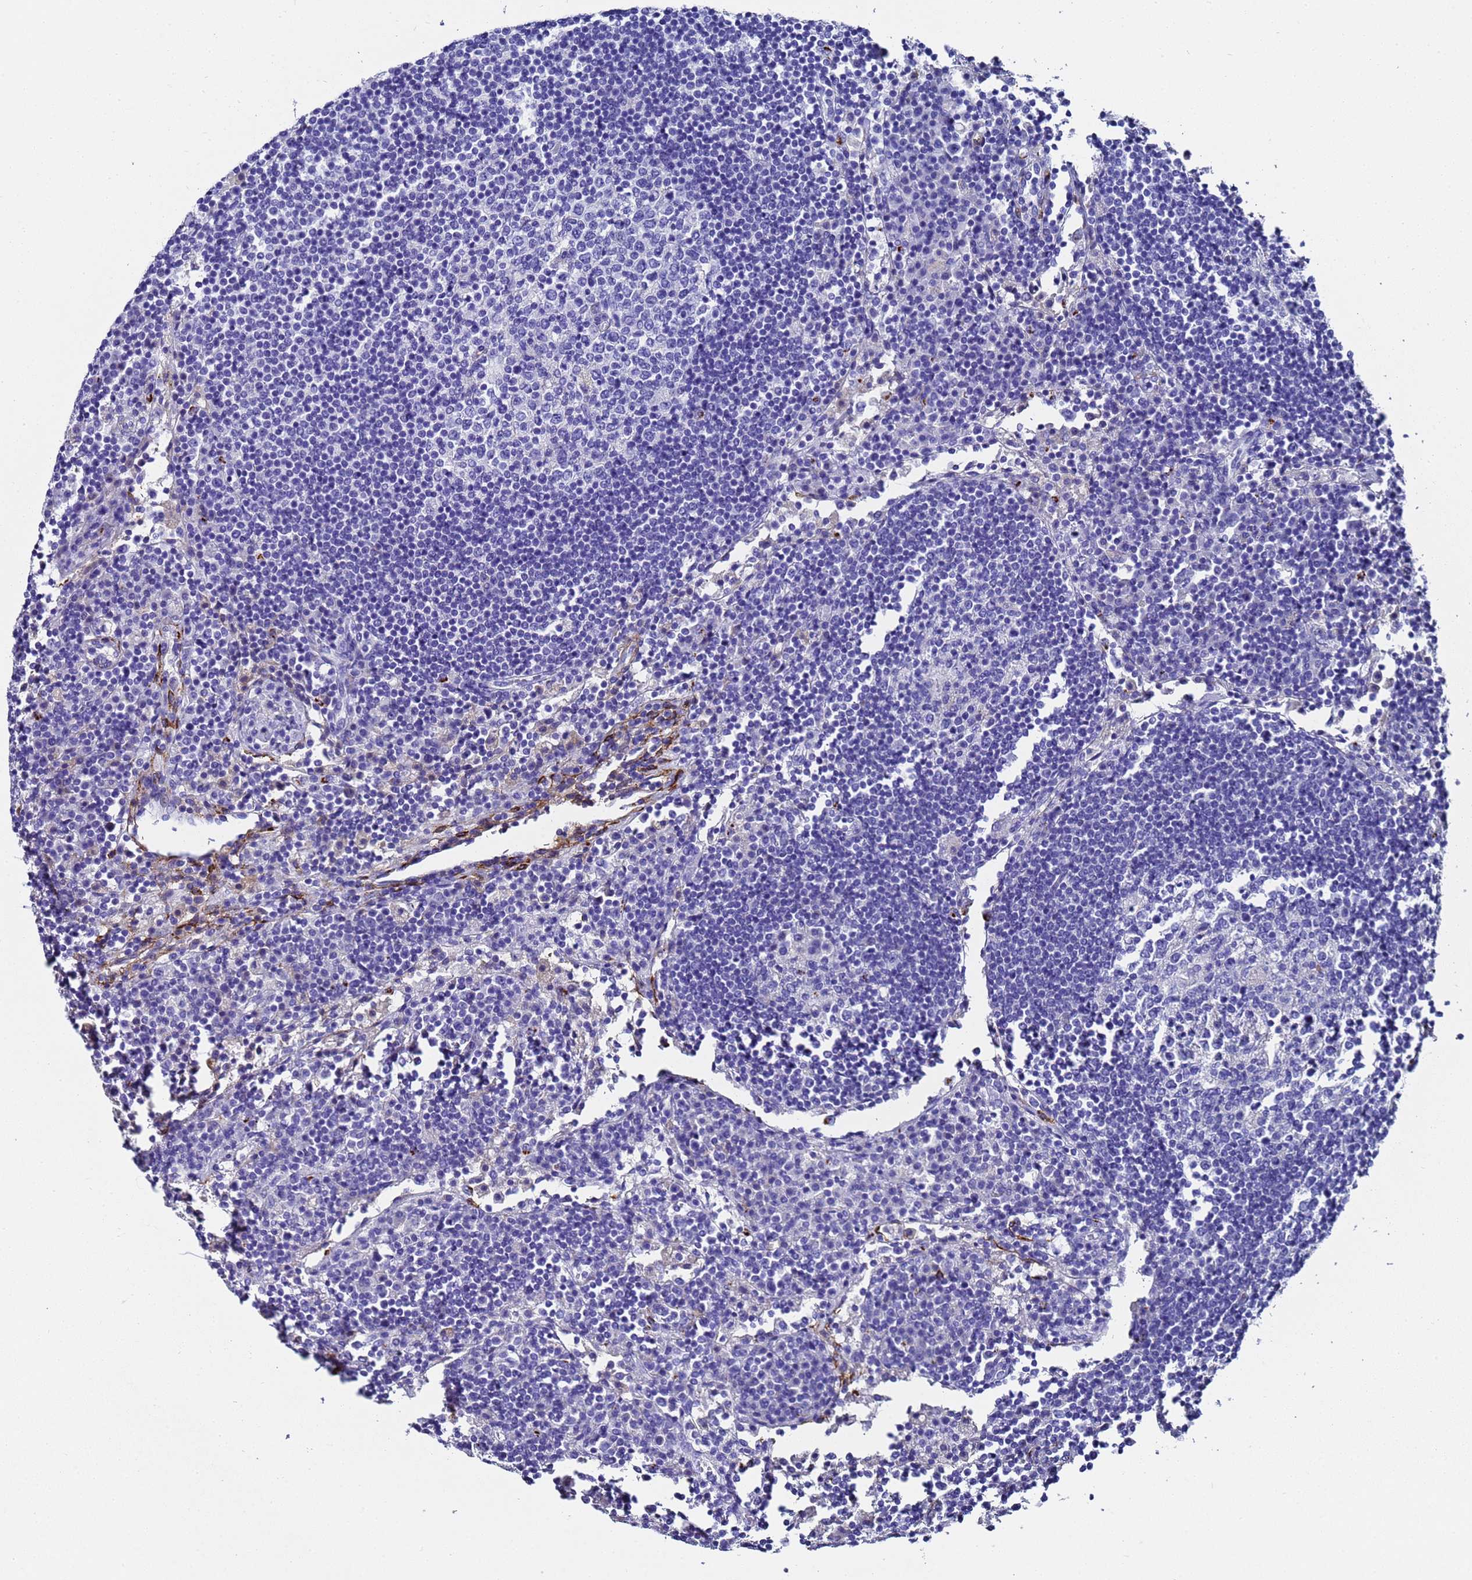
{"staining": {"intensity": "negative", "quantity": "none", "location": "none"}, "tissue": "lymph node", "cell_type": "Germinal center cells", "image_type": "normal", "snomed": [{"axis": "morphology", "description": "Normal tissue, NOS"}, {"axis": "topography", "description": "Lymph node"}], "caption": "This micrograph is of normal lymph node stained with IHC to label a protein in brown with the nuclei are counter-stained blue. There is no expression in germinal center cells.", "gene": "ADIPOQ", "patient": {"sex": "female", "age": 53}}